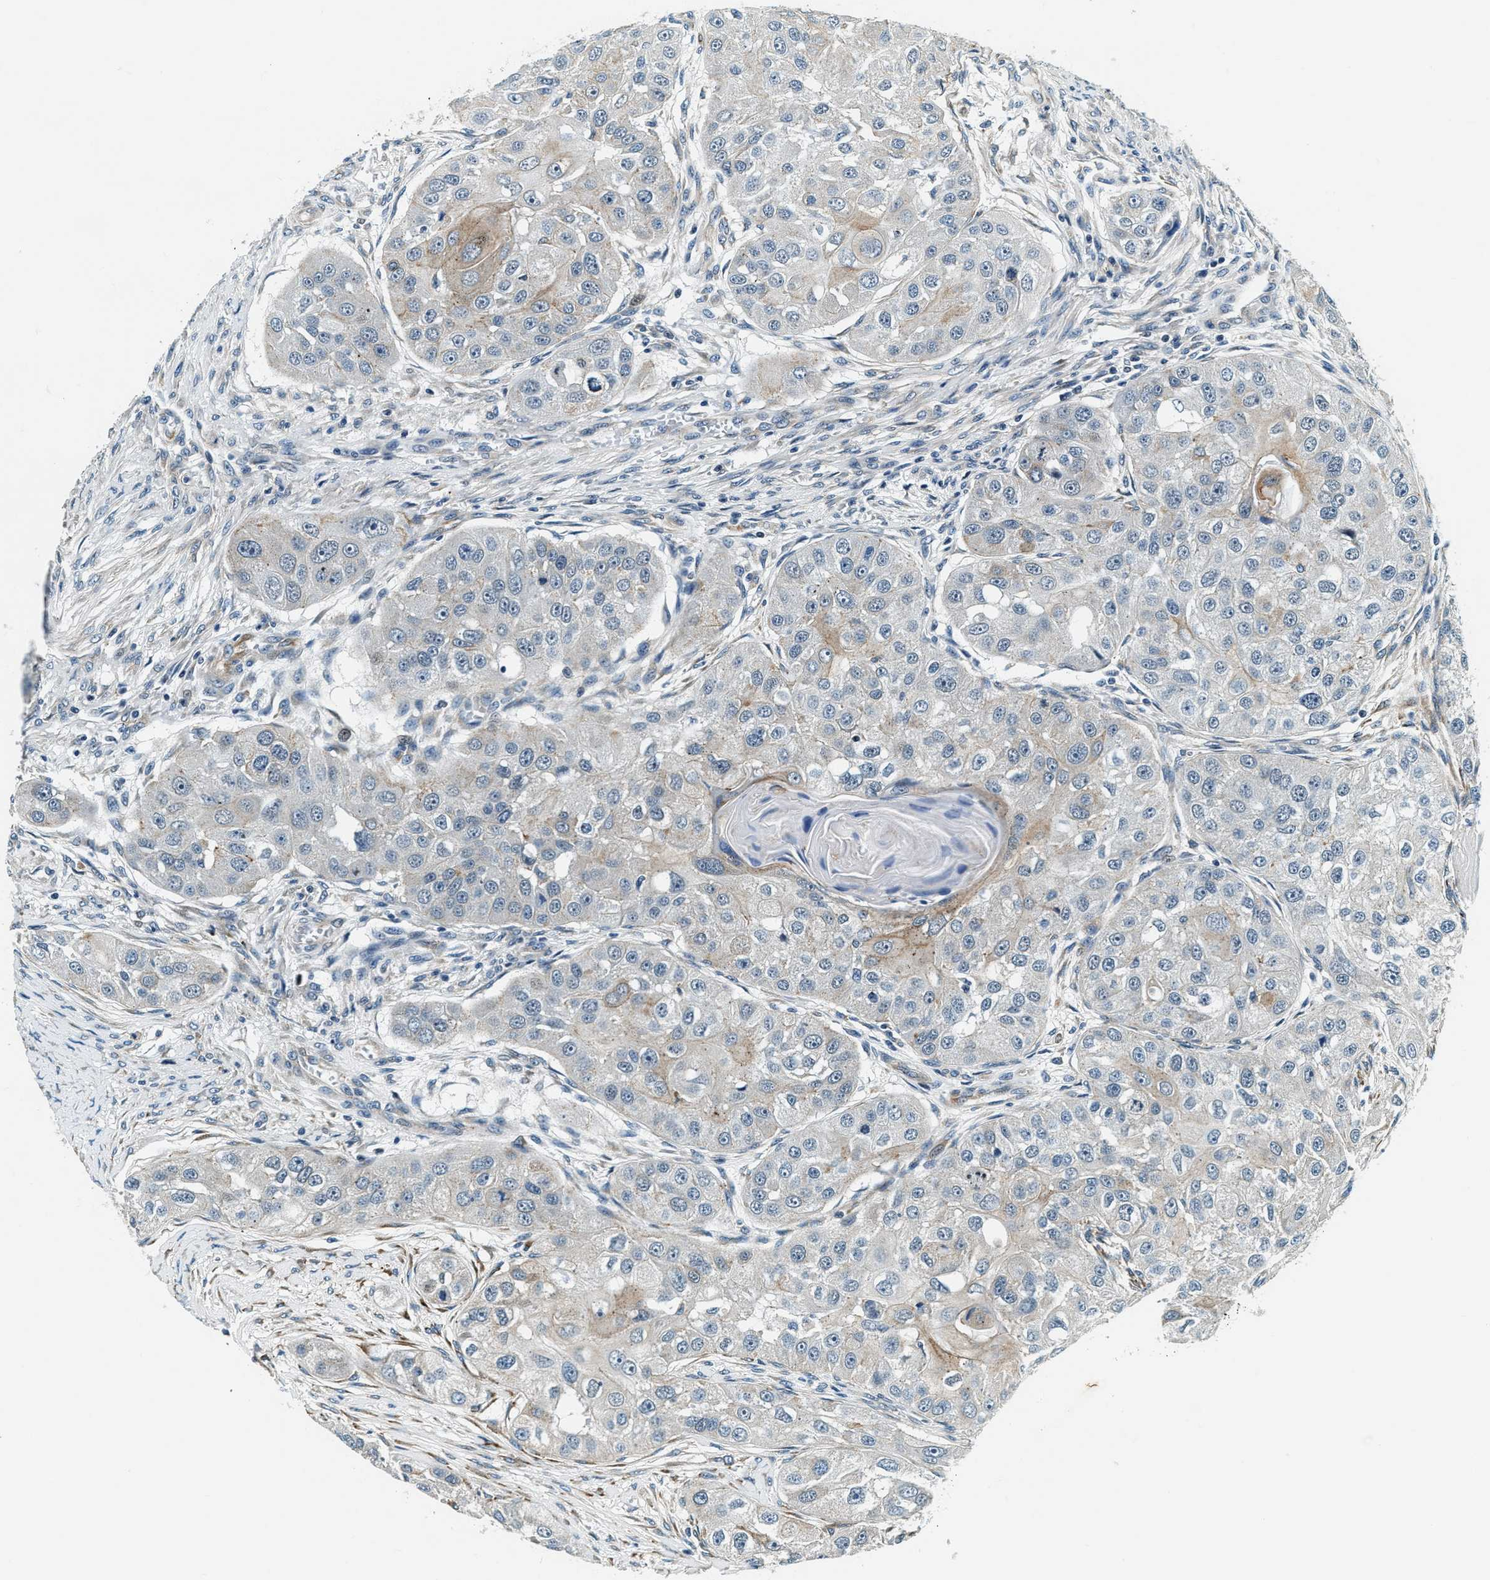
{"staining": {"intensity": "weak", "quantity": "<25%", "location": "cytoplasmic/membranous"}, "tissue": "head and neck cancer", "cell_type": "Tumor cells", "image_type": "cancer", "snomed": [{"axis": "morphology", "description": "Normal tissue, NOS"}, {"axis": "morphology", "description": "Squamous cell carcinoma, NOS"}, {"axis": "topography", "description": "Skeletal muscle"}, {"axis": "topography", "description": "Head-Neck"}], "caption": "The immunohistochemistry histopathology image has no significant staining in tumor cells of head and neck cancer (squamous cell carcinoma) tissue.", "gene": "C2orf66", "patient": {"sex": "male", "age": 51}}